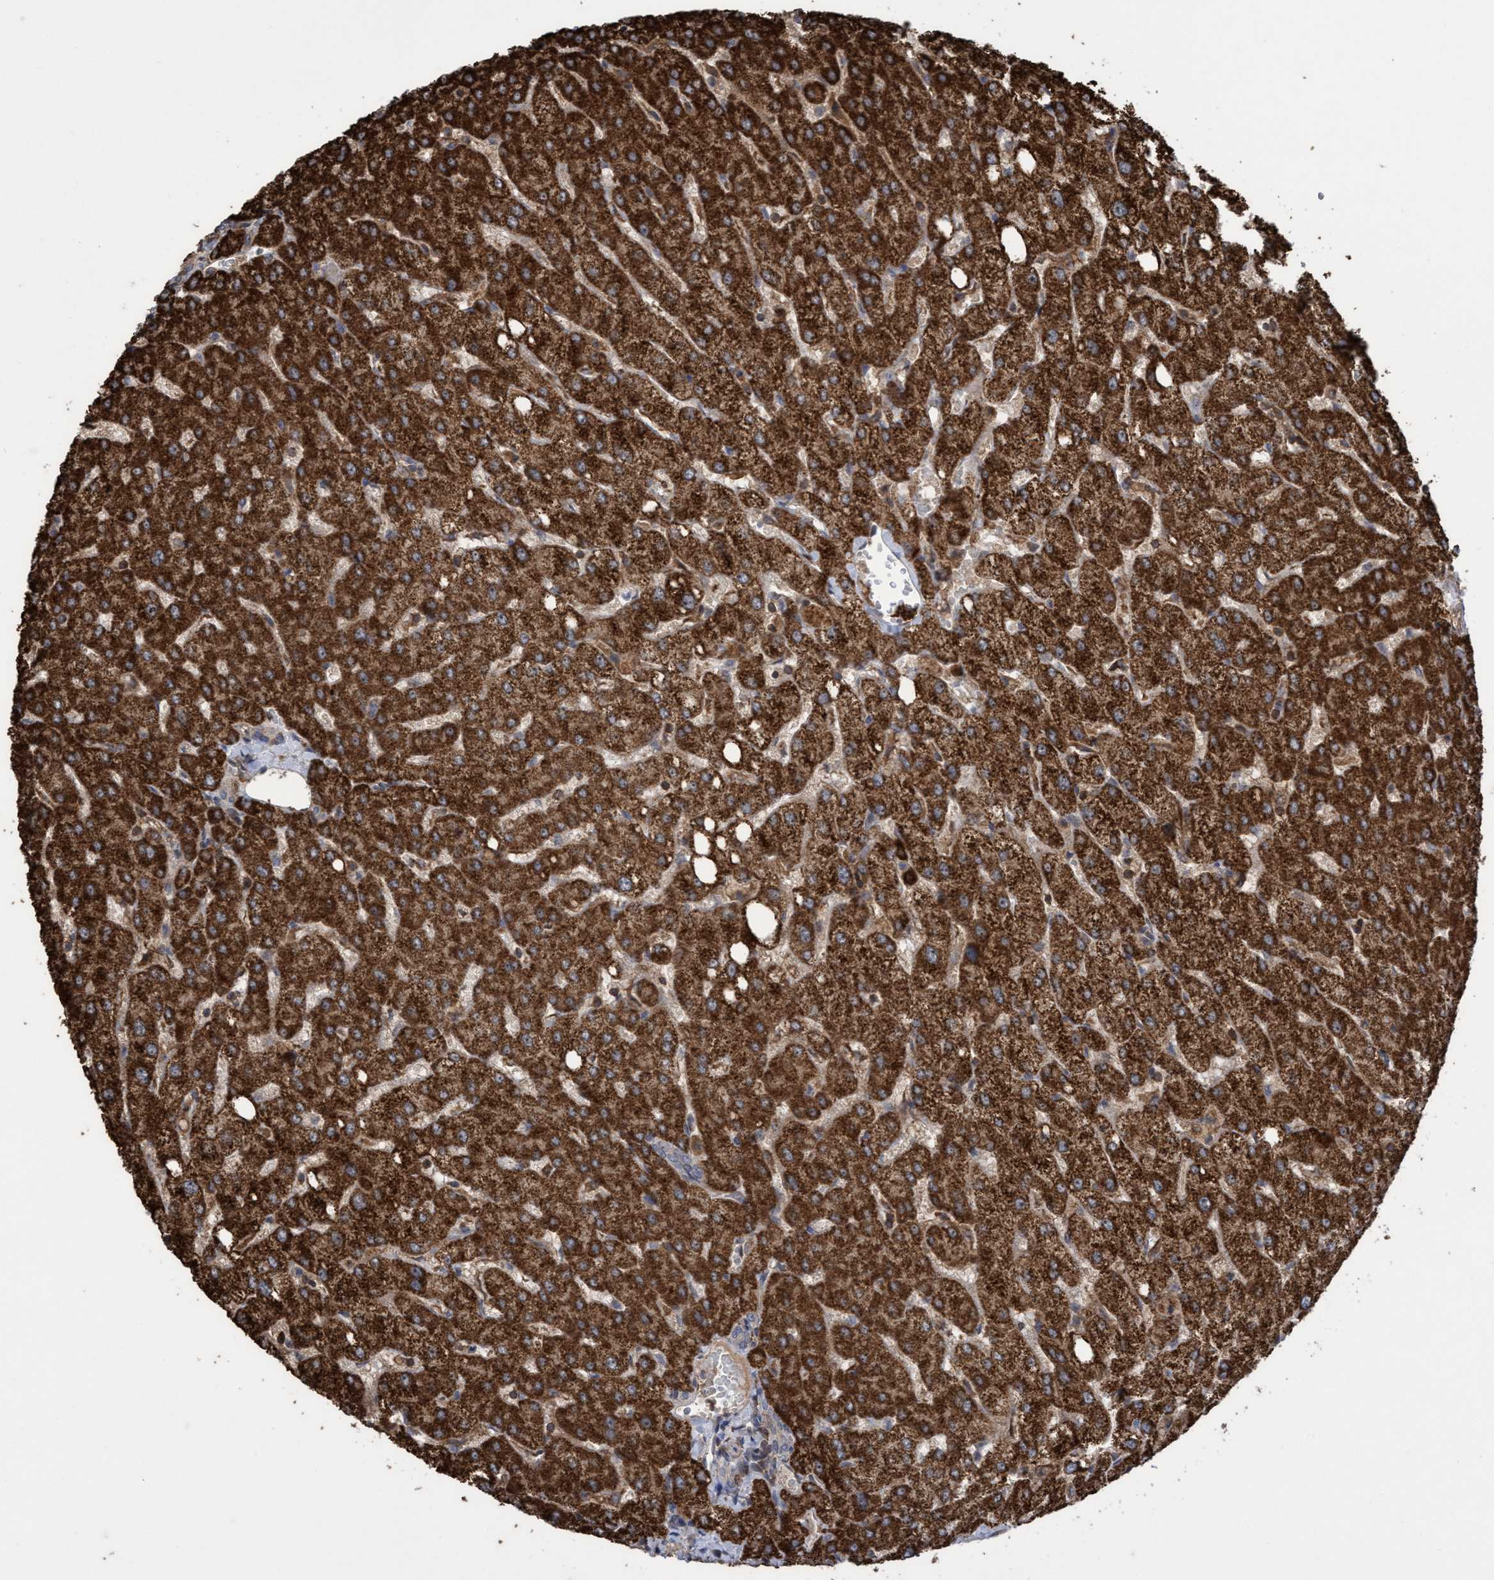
{"staining": {"intensity": "negative", "quantity": "none", "location": "none"}, "tissue": "liver", "cell_type": "Cholangiocytes", "image_type": "normal", "snomed": [{"axis": "morphology", "description": "Normal tissue, NOS"}, {"axis": "topography", "description": "Liver"}], "caption": "Immunohistochemical staining of normal liver demonstrates no significant staining in cholangiocytes.", "gene": "SLBP", "patient": {"sex": "female", "age": 54}}